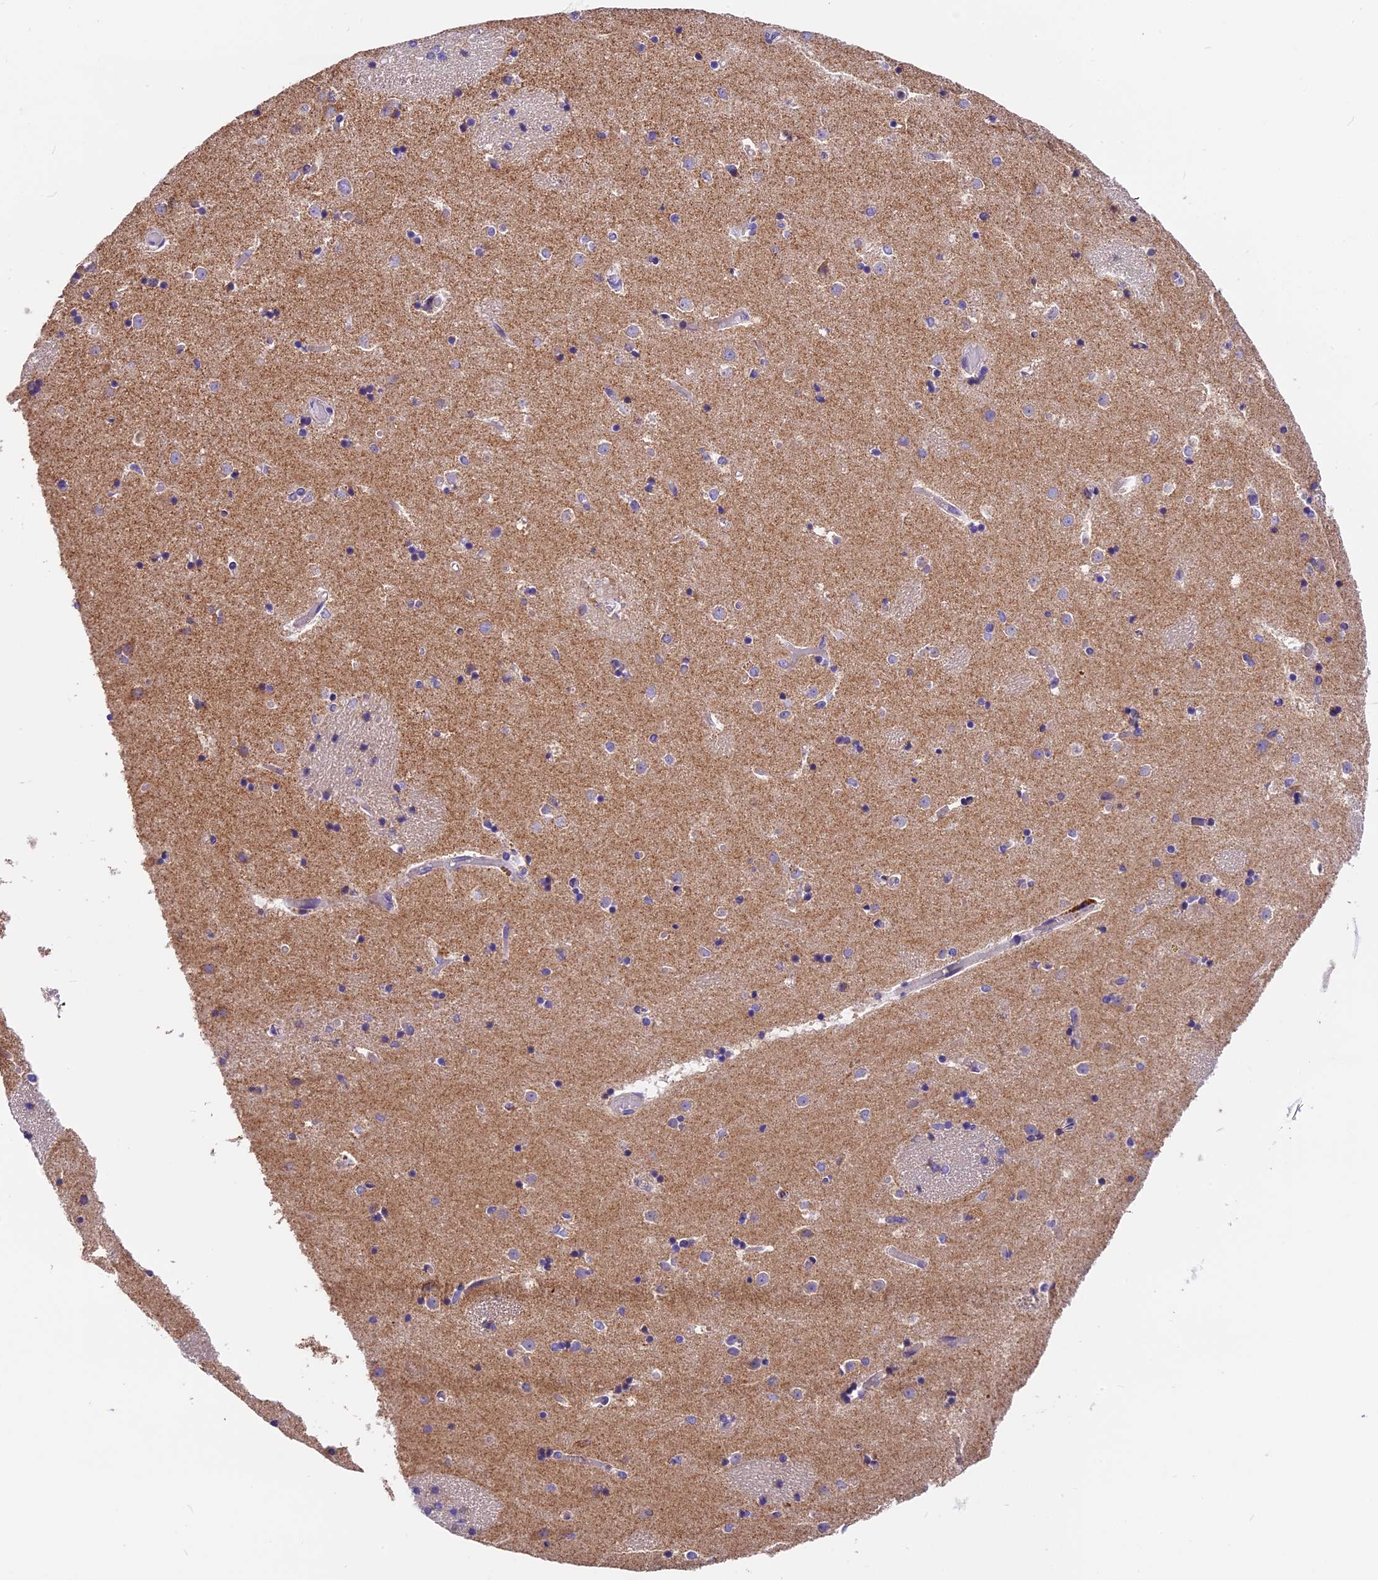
{"staining": {"intensity": "weak", "quantity": "<25%", "location": "cytoplasmic/membranous"}, "tissue": "caudate", "cell_type": "Glial cells", "image_type": "normal", "snomed": [{"axis": "morphology", "description": "Normal tissue, NOS"}, {"axis": "topography", "description": "Lateral ventricle wall"}], "caption": "This is an immunohistochemistry (IHC) image of unremarkable human caudate. There is no positivity in glial cells.", "gene": "MGME1", "patient": {"sex": "female", "age": 52}}